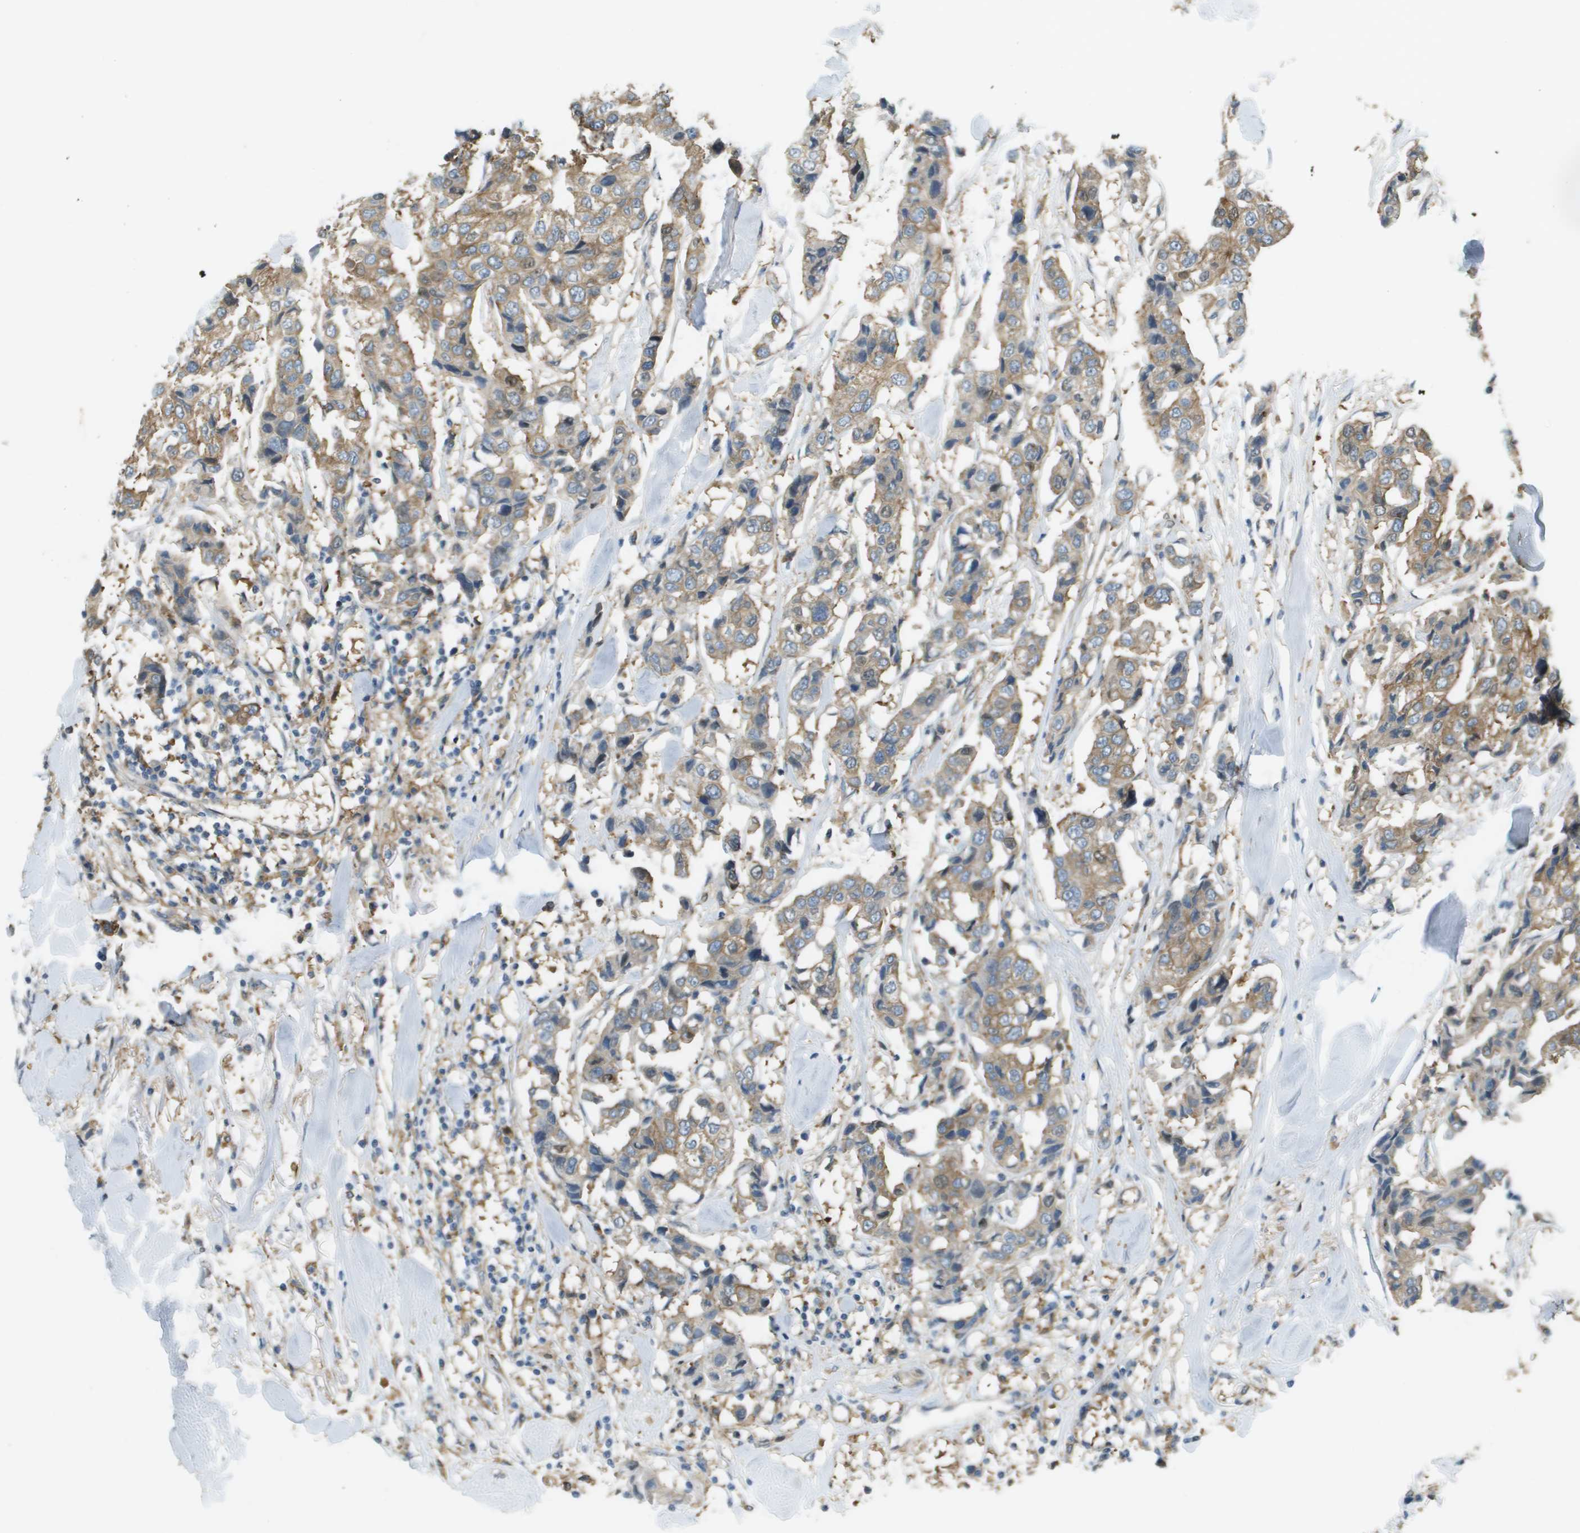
{"staining": {"intensity": "weak", "quantity": ">75%", "location": "cytoplasmic/membranous"}, "tissue": "breast cancer", "cell_type": "Tumor cells", "image_type": "cancer", "snomed": [{"axis": "morphology", "description": "Duct carcinoma"}, {"axis": "topography", "description": "Breast"}], "caption": "Breast cancer (infiltrating ductal carcinoma) stained with DAB (3,3'-diaminobenzidine) immunohistochemistry (IHC) demonstrates low levels of weak cytoplasmic/membranous staining in approximately >75% of tumor cells. Using DAB (brown) and hematoxylin (blue) stains, captured at high magnification using brightfield microscopy.", "gene": "CORO1B", "patient": {"sex": "female", "age": 80}}